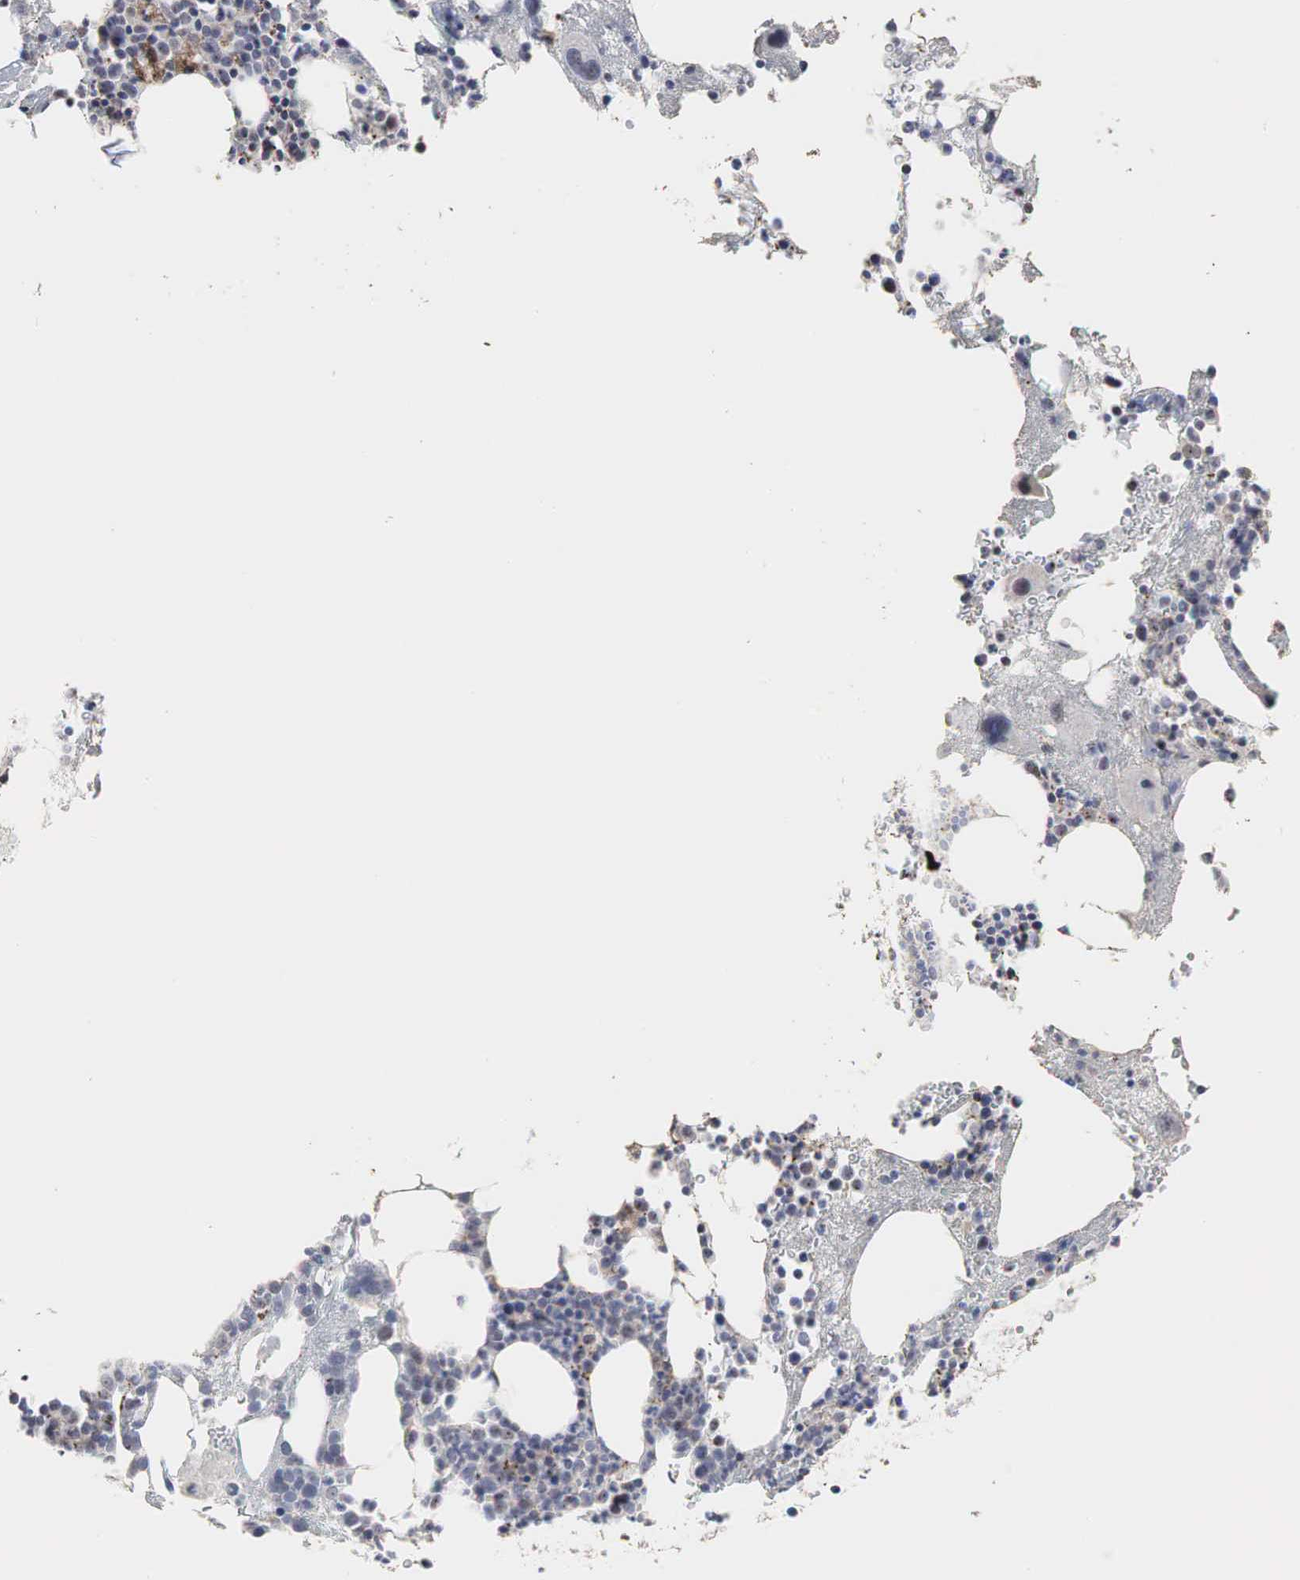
{"staining": {"intensity": "moderate", "quantity": "25%-75%", "location": "nuclear"}, "tissue": "bone marrow", "cell_type": "Hematopoietic cells", "image_type": "normal", "snomed": [{"axis": "morphology", "description": "Normal tissue, NOS"}, {"axis": "topography", "description": "Bone marrow"}], "caption": "IHC histopathology image of unremarkable bone marrow: bone marrow stained using immunohistochemistry (IHC) exhibits medium levels of moderate protein expression localized specifically in the nuclear of hematopoietic cells, appearing as a nuclear brown color.", "gene": "DKC1", "patient": {"sex": "male", "age": 75}}